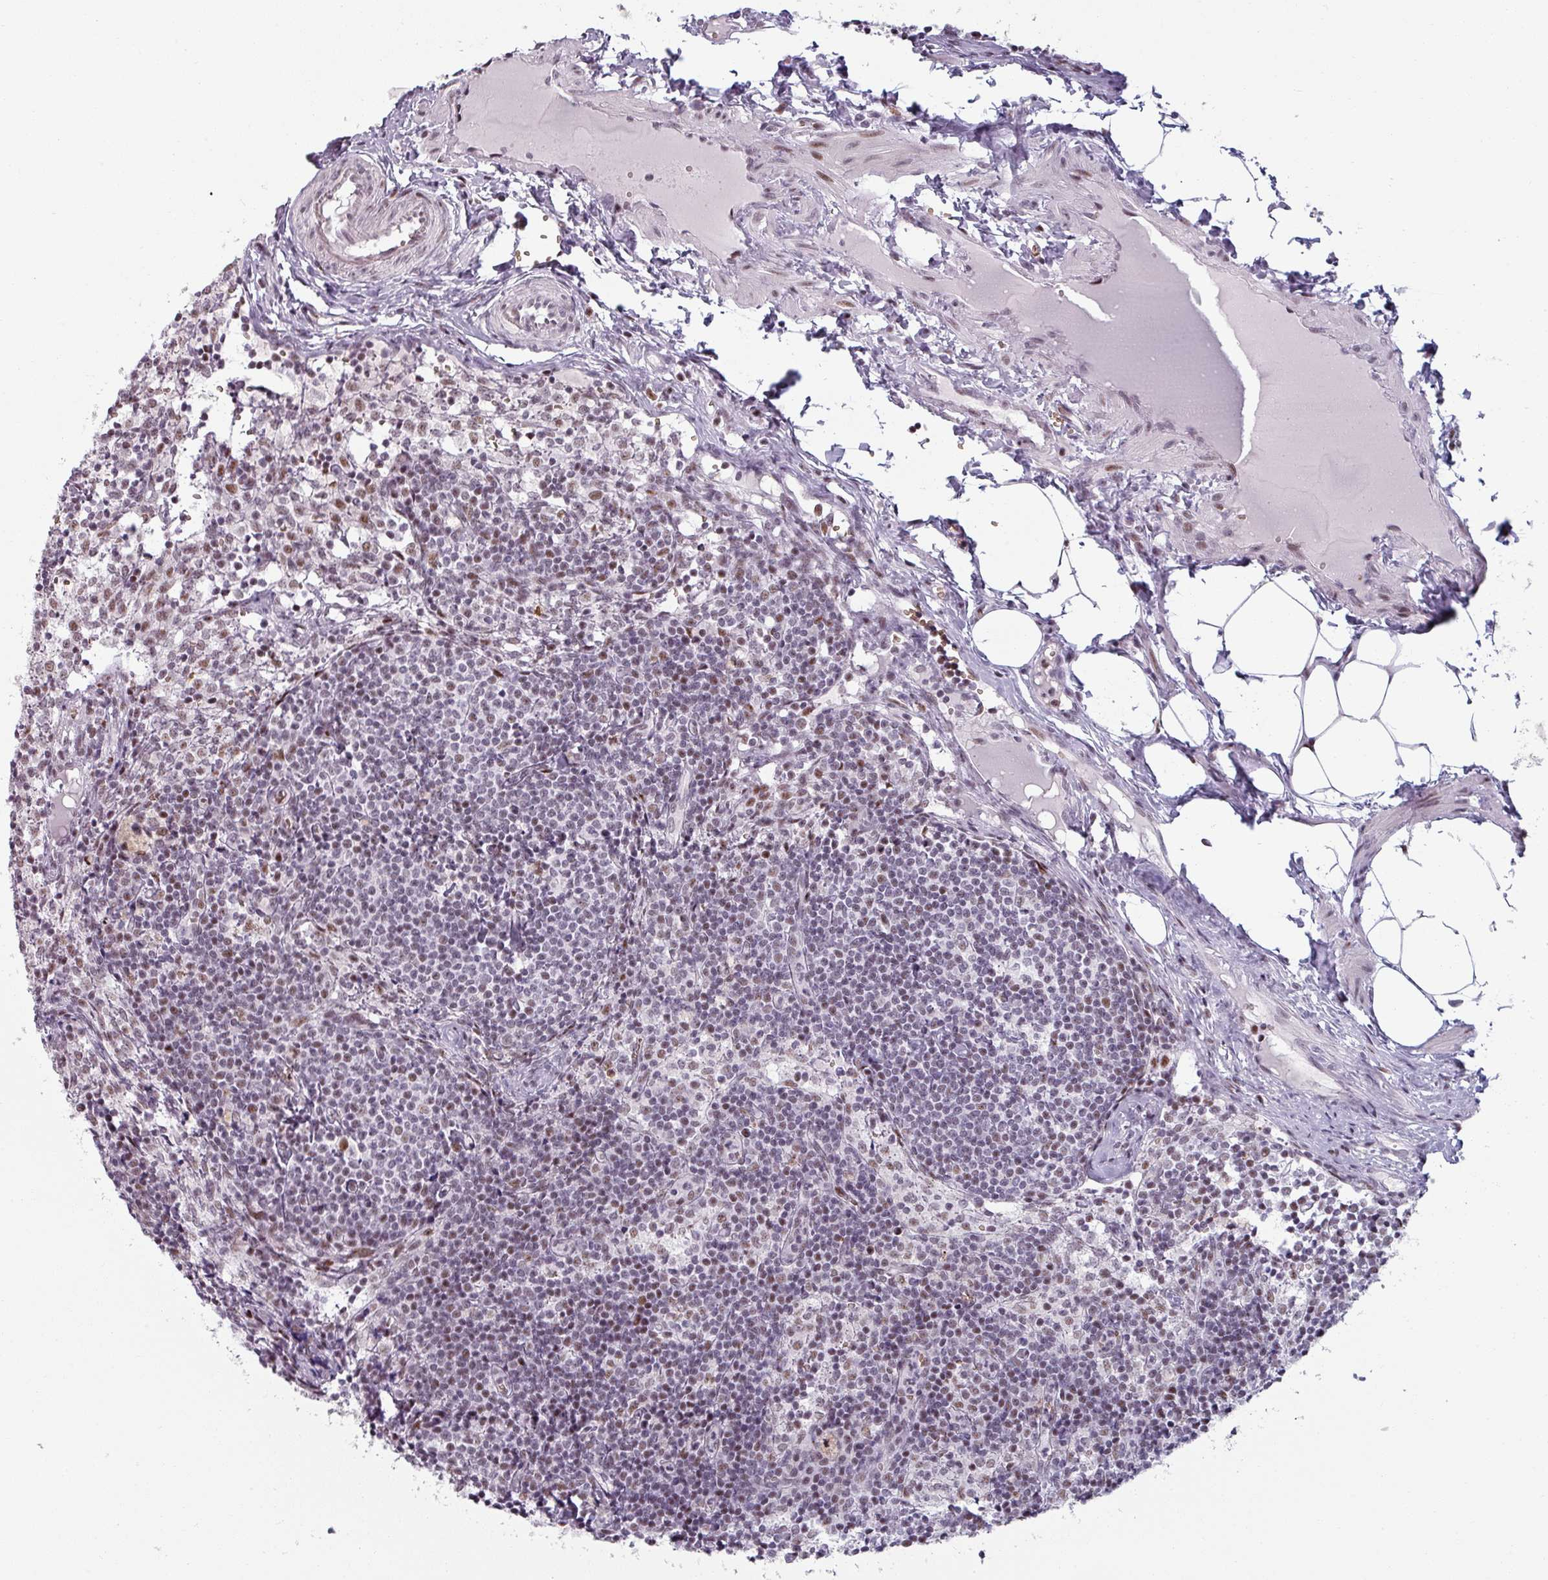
{"staining": {"intensity": "moderate", "quantity": ">75%", "location": "nuclear"}, "tissue": "lymph node", "cell_type": "Germinal center cells", "image_type": "normal", "snomed": [{"axis": "morphology", "description": "Normal tissue, NOS"}, {"axis": "topography", "description": "Lymph node"}], "caption": "Lymph node stained with a brown dye exhibits moderate nuclear positive expression in approximately >75% of germinal center cells.", "gene": "NCOR1", "patient": {"sex": "female", "age": 30}}